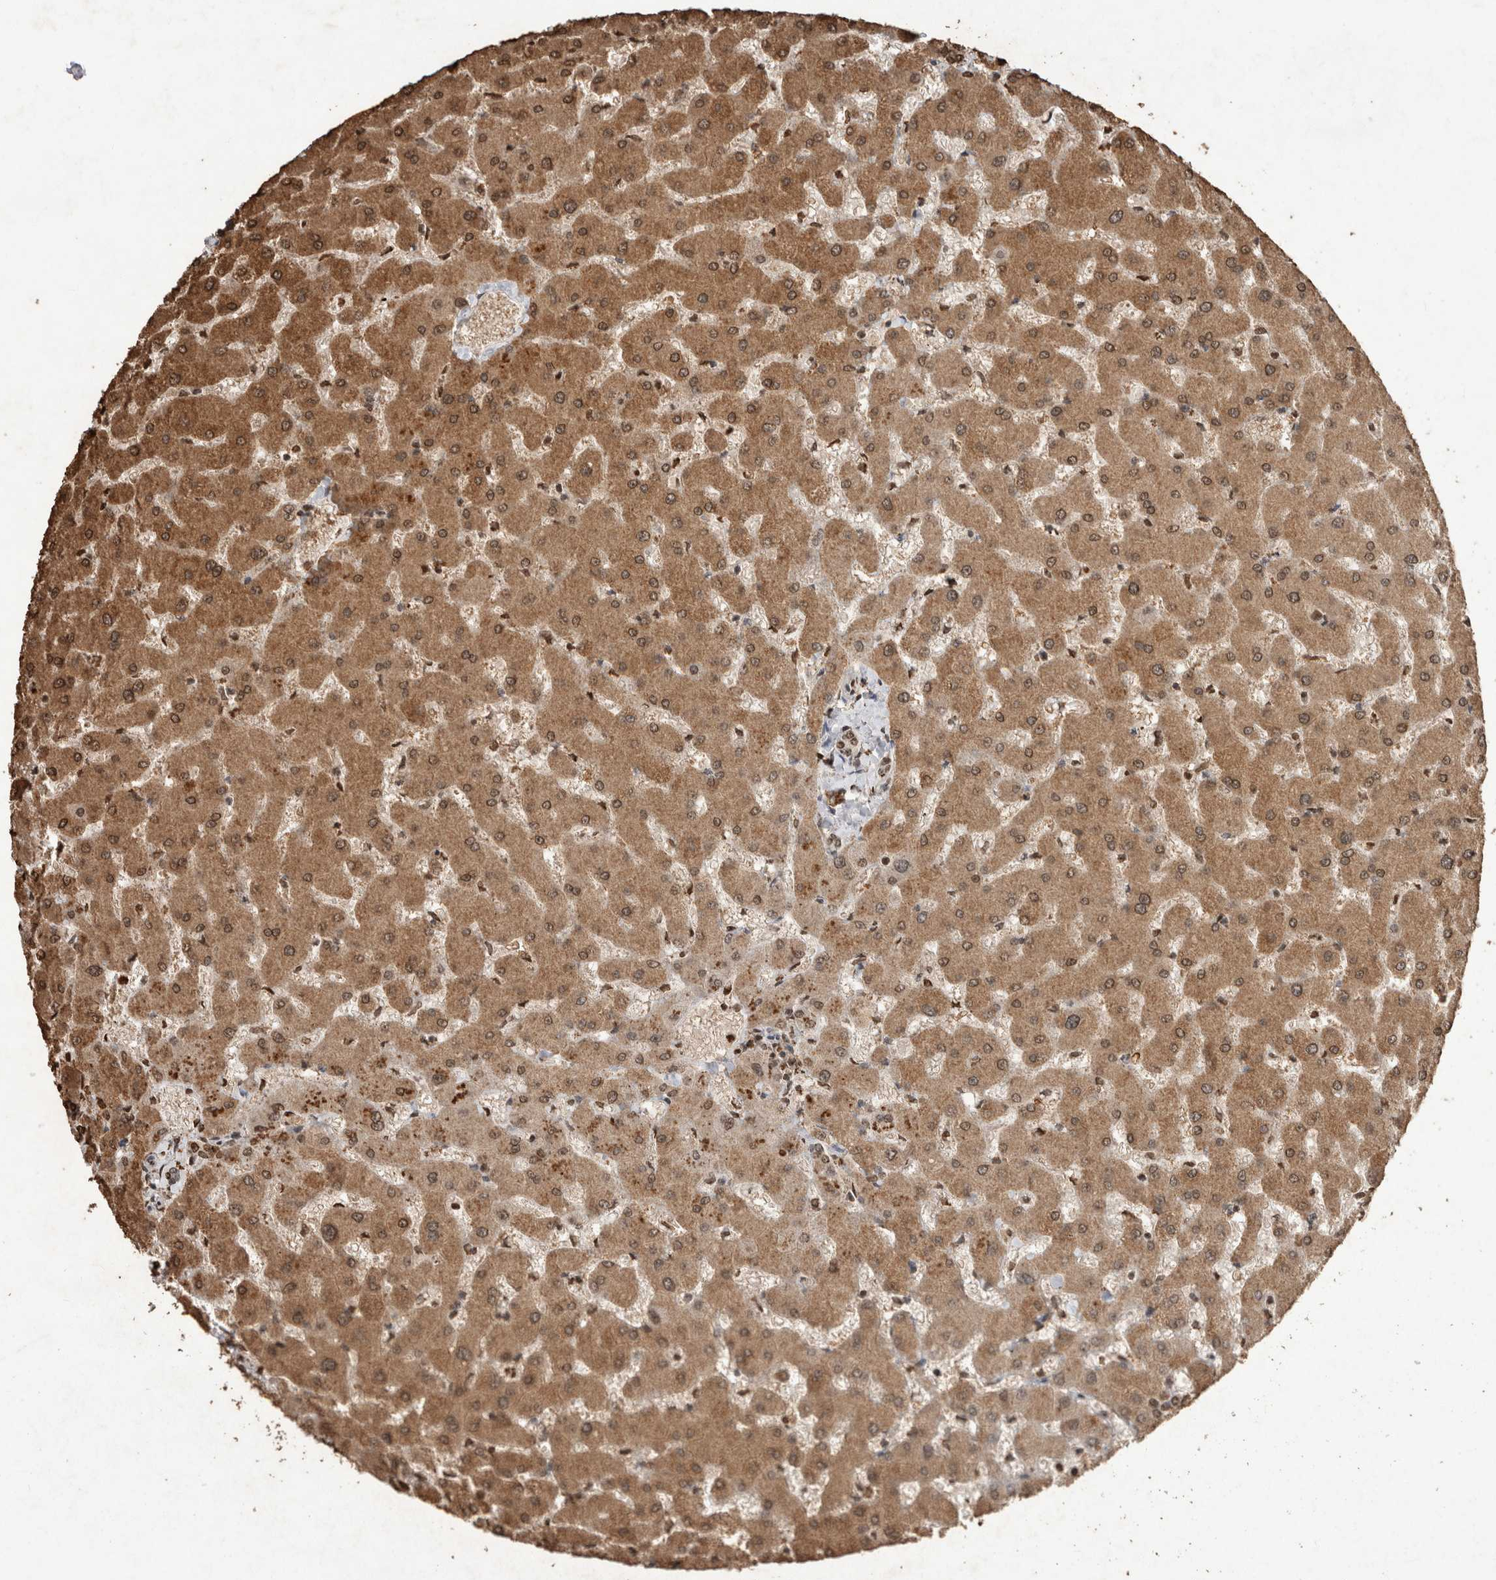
{"staining": {"intensity": "moderate", "quantity": "<25%", "location": "nuclear"}, "tissue": "liver", "cell_type": "Cholangiocytes", "image_type": "normal", "snomed": [{"axis": "morphology", "description": "Normal tissue, NOS"}, {"axis": "topography", "description": "Liver"}], "caption": "Liver stained with IHC exhibits moderate nuclear staining in approximately <25% of cholangiocytes. The protein of interest is shown in brown color, while the nuclei are stained blue.", "gene": "STK11", "patient": {"sex": "female", "age": 63}}